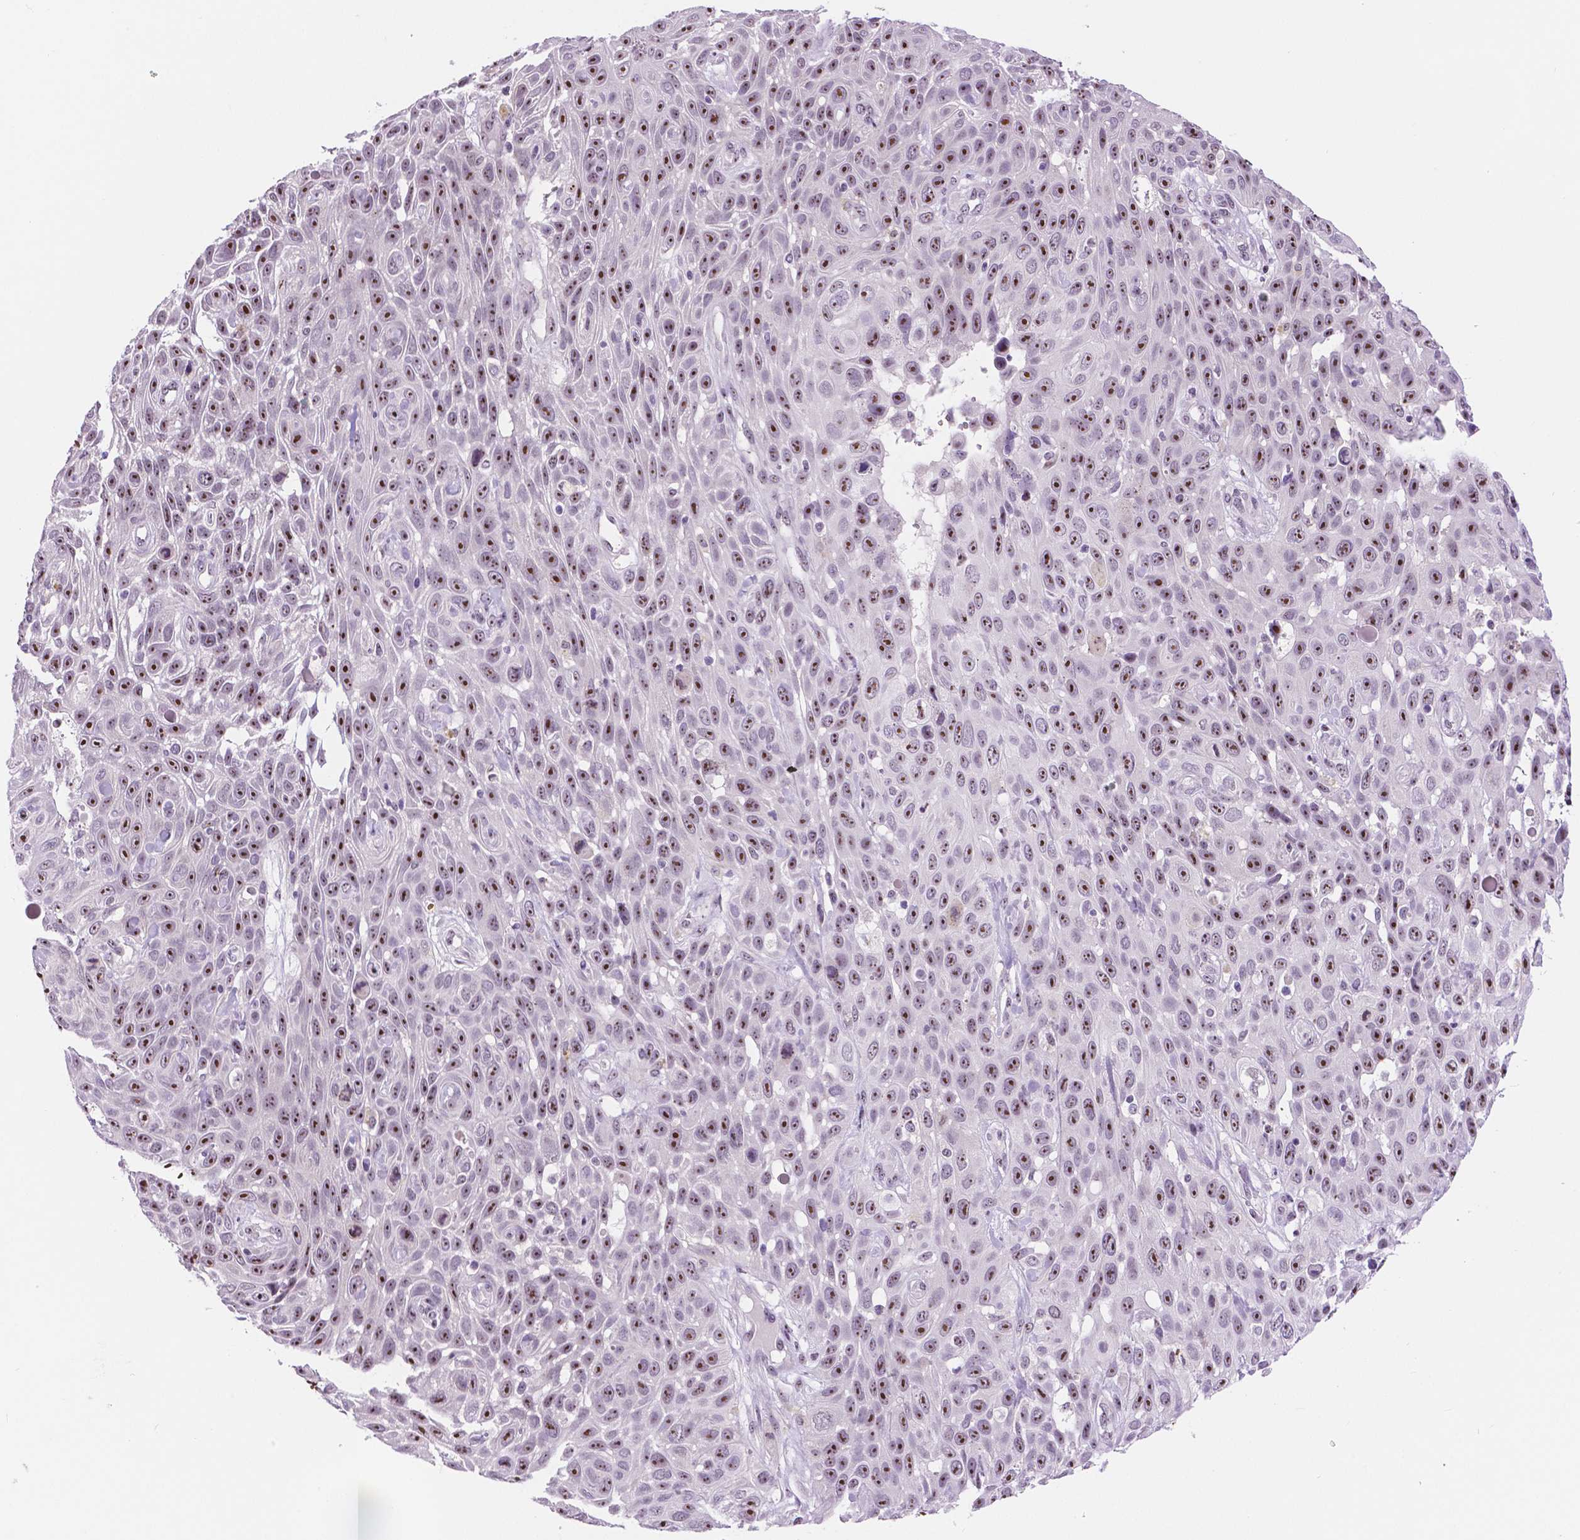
{"staining": {"intensity": "moderate", "quantity": ">75%", "location": "nuclear"}, "tissue": "skin cancer", "cell_type": "Tumor cells", "image_type": "cancer", "snomed": [{"axis": "morphology", "description": "Squamous cell carcinoma, NOS"}, {"axis": "topography", "description": "Skin"}], "caption": "The image shows staining of skin squamous cell carcinoma, revealing moderate nuclear protein positivity (brown color) within tumor cells. (DAB IHC with brightfield microscopy, high magnification).", "gene": "NHP2", "patient": {"sex": "male", "age": 82}}